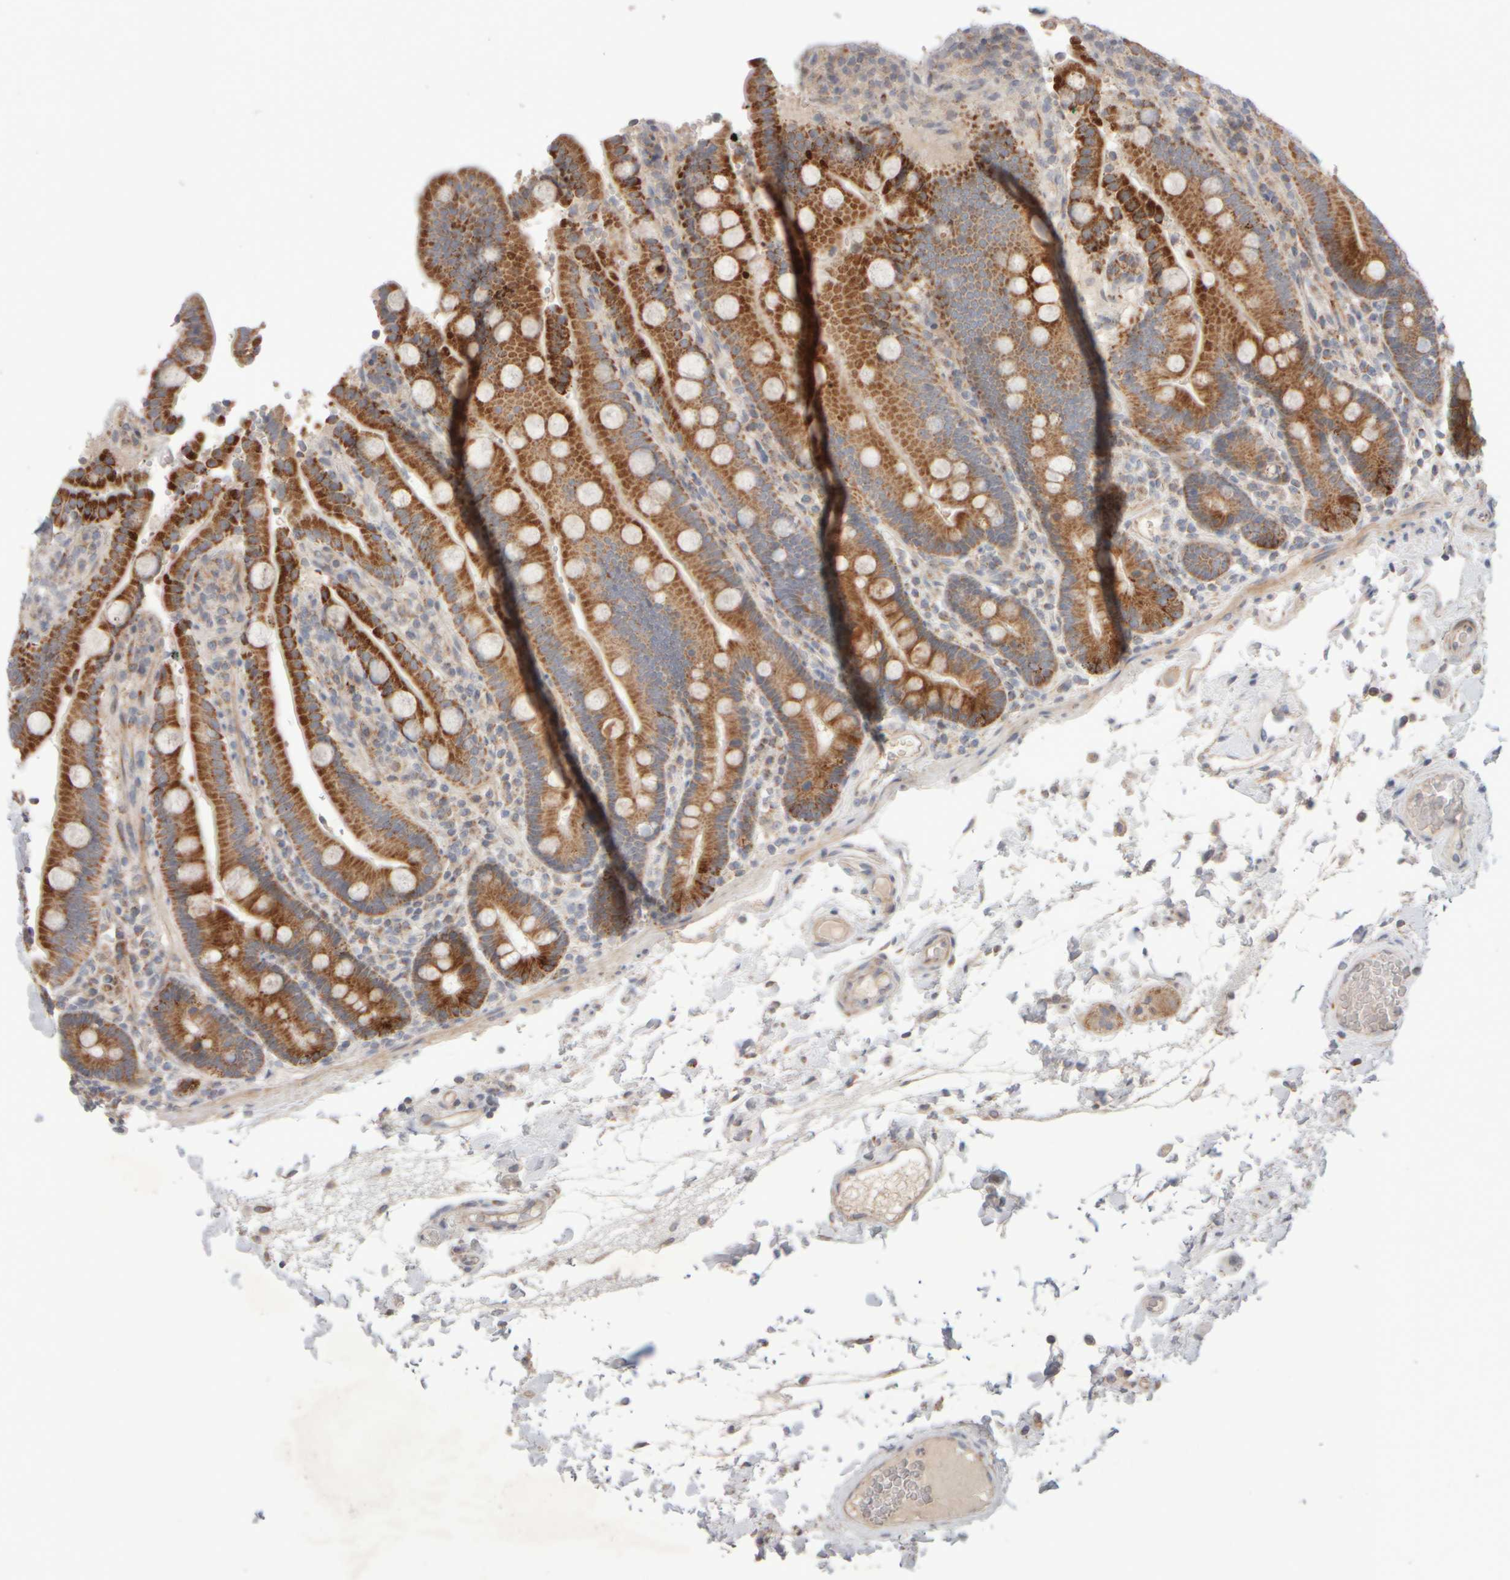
{"staining": {"intensity": "strong", "quantity": ">75%", "location": "cytoplasmic/membranous"}, "tissue": "duodenum", "cell_type": "Glandular cells", "image_type": "normal", "snomed": [{"axis": "morphology", "description": "Normal tissue, NOS"}, {"axis": "topography", "description": "Small intestine, NOS"}], "caption": "Protein analysis of normal duodenum reveals strong cytoplasmic/membranous expression in approximately >75% of glandular cells. (brown staining indicates protein expression, while blue staining denotes nuclei).", "gene": "CHADL", "patient": {"sex": "female", "age": 71}}